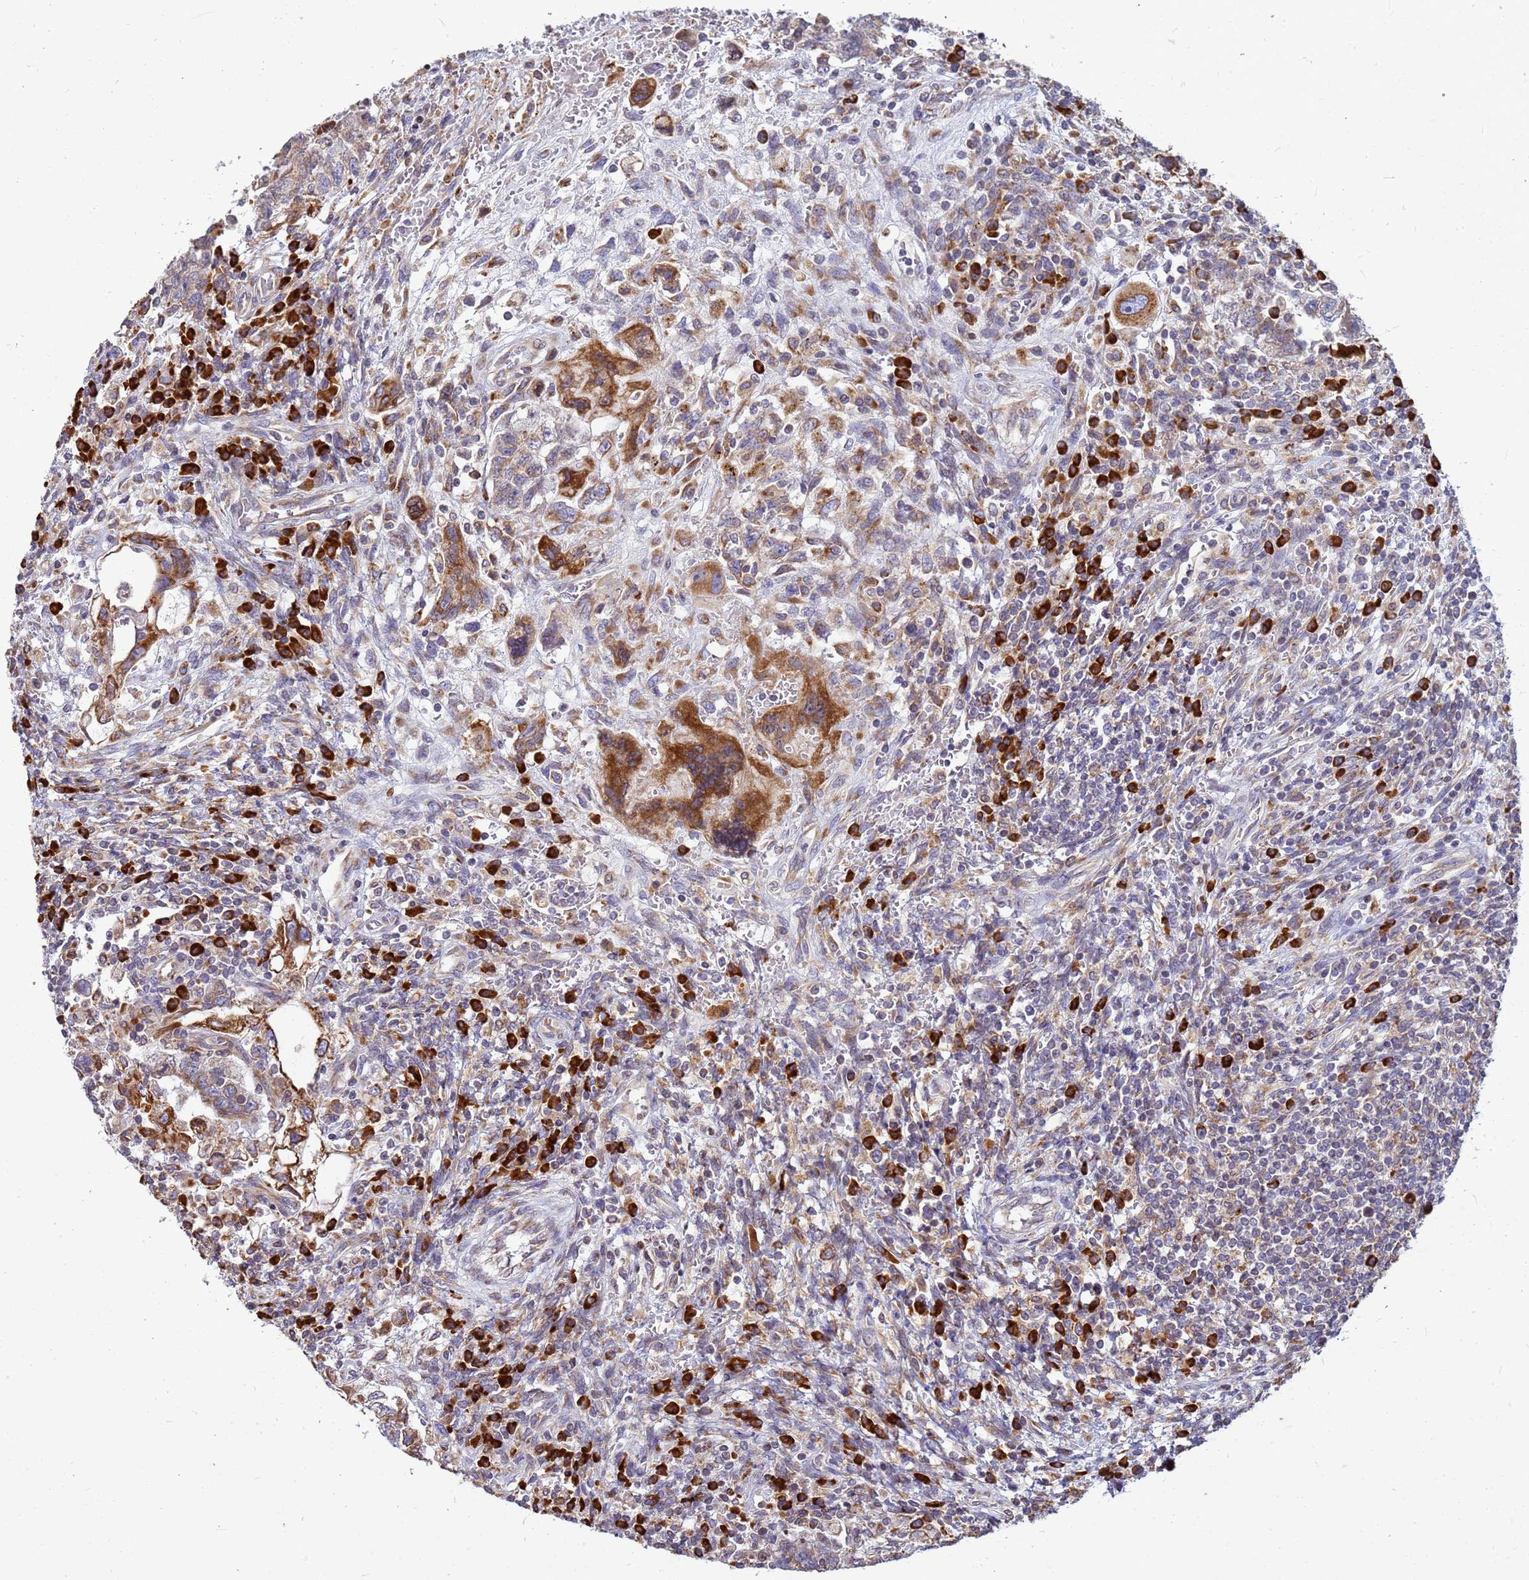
{"staining": {"intensity": "moderate", "quantity": ">75%", "location": "cytoplasmic/membranous"}, "tissue": "testis cancer", "cell_type": "Tumor cells", "image_type": "cancer", "snomed": [{"axis": "morphology", "description": "Carcinoma, Embryonal, NOS"}, {"axis": "topography", "description": "Testis"}], "caption": "This is a micrograph of immunohistochemistry (IHC) staining of testis cancer (embryonal carcinoma), which shows moderate positivity in the cytoplasmic/membranous of tumor cells.", "gene": "SSR4", "patient": {"sex": "male", "age": 26}}